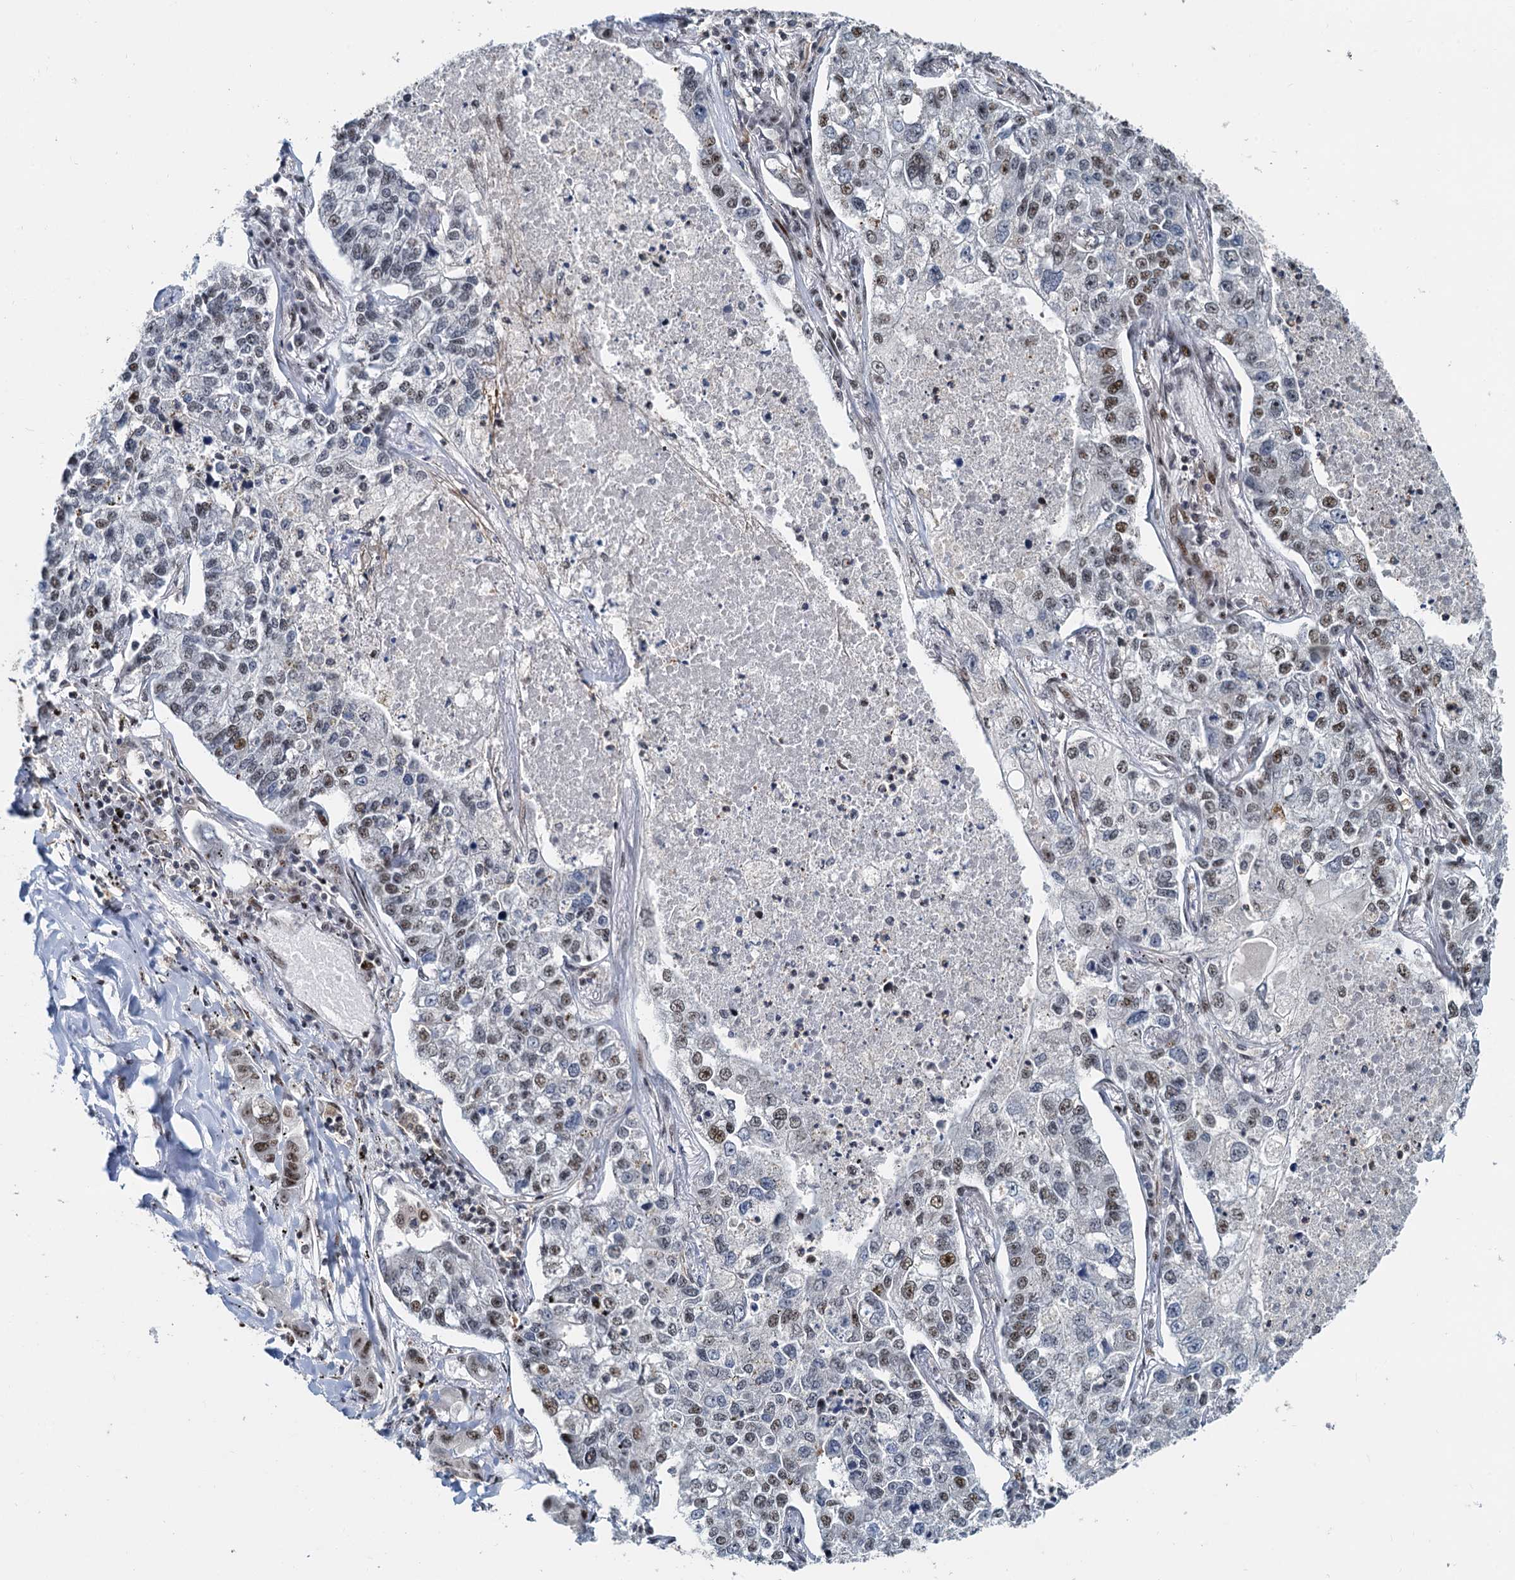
{"staining": {"intensity": "moderate", "quantity": "25%-75%", "location": "nuclear"}, "tissue": "lung cancer", "cell_type": "Tumor cells", "image_type": "cancer", "snomed": [{"axis": "morphology", "description": "Adenocarcinoma, NOS"}, {"axis": "topography", "description": "Lung"}], "caption": "The histopathology image reveals immunohistochemical staining of lung adenocarcinoma. There is moderate nuclear positivity is seen in approximately 25%-75% of tumor cells.", "gene": "RBM26", "patient": {"sex": "male", "age": 49}}